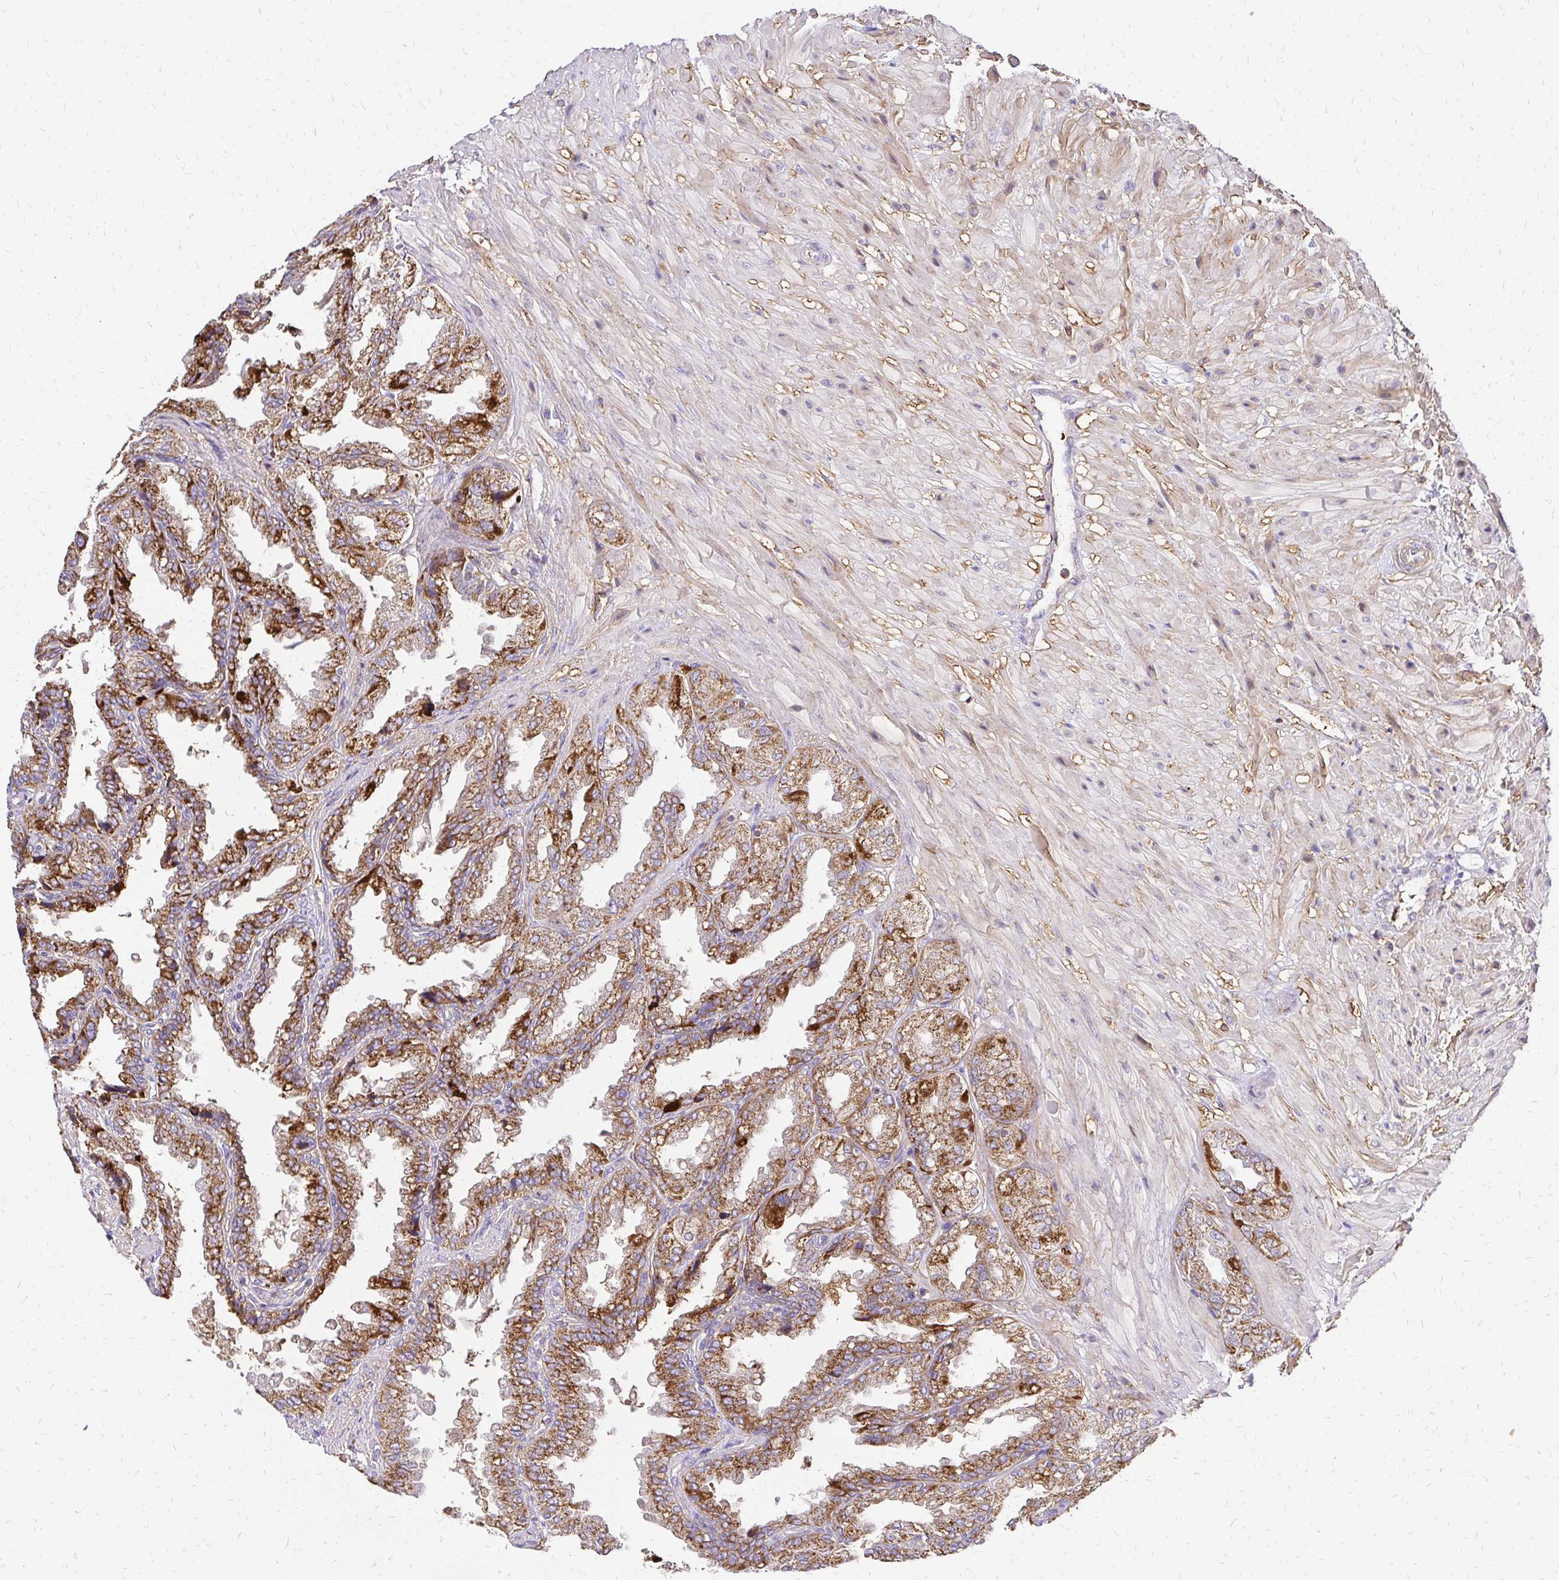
{"staining": {"intensity": "moderate", "quantity": ">75%", "location": "cytoplasmic/membranous"}, "tissue": "seminal vesicle", "cell_type": "Glandular cells", "image_type": "normal", "snomed": [{"axis": "morphology", "description": "Normal tissue, NOS"}, {"axis": "topography", "description": "Seminal veicle"}], "caption": "DAB (3,3'-diaminobenzidine) immunohistochemical staining of unremarkable seminal vesicle displays moderate cytoplasmic/membranous protein expression in approximately >75% of glandular cells.", "gene": "MRPL13", "patient": {"sex": "male", "age": 55}}